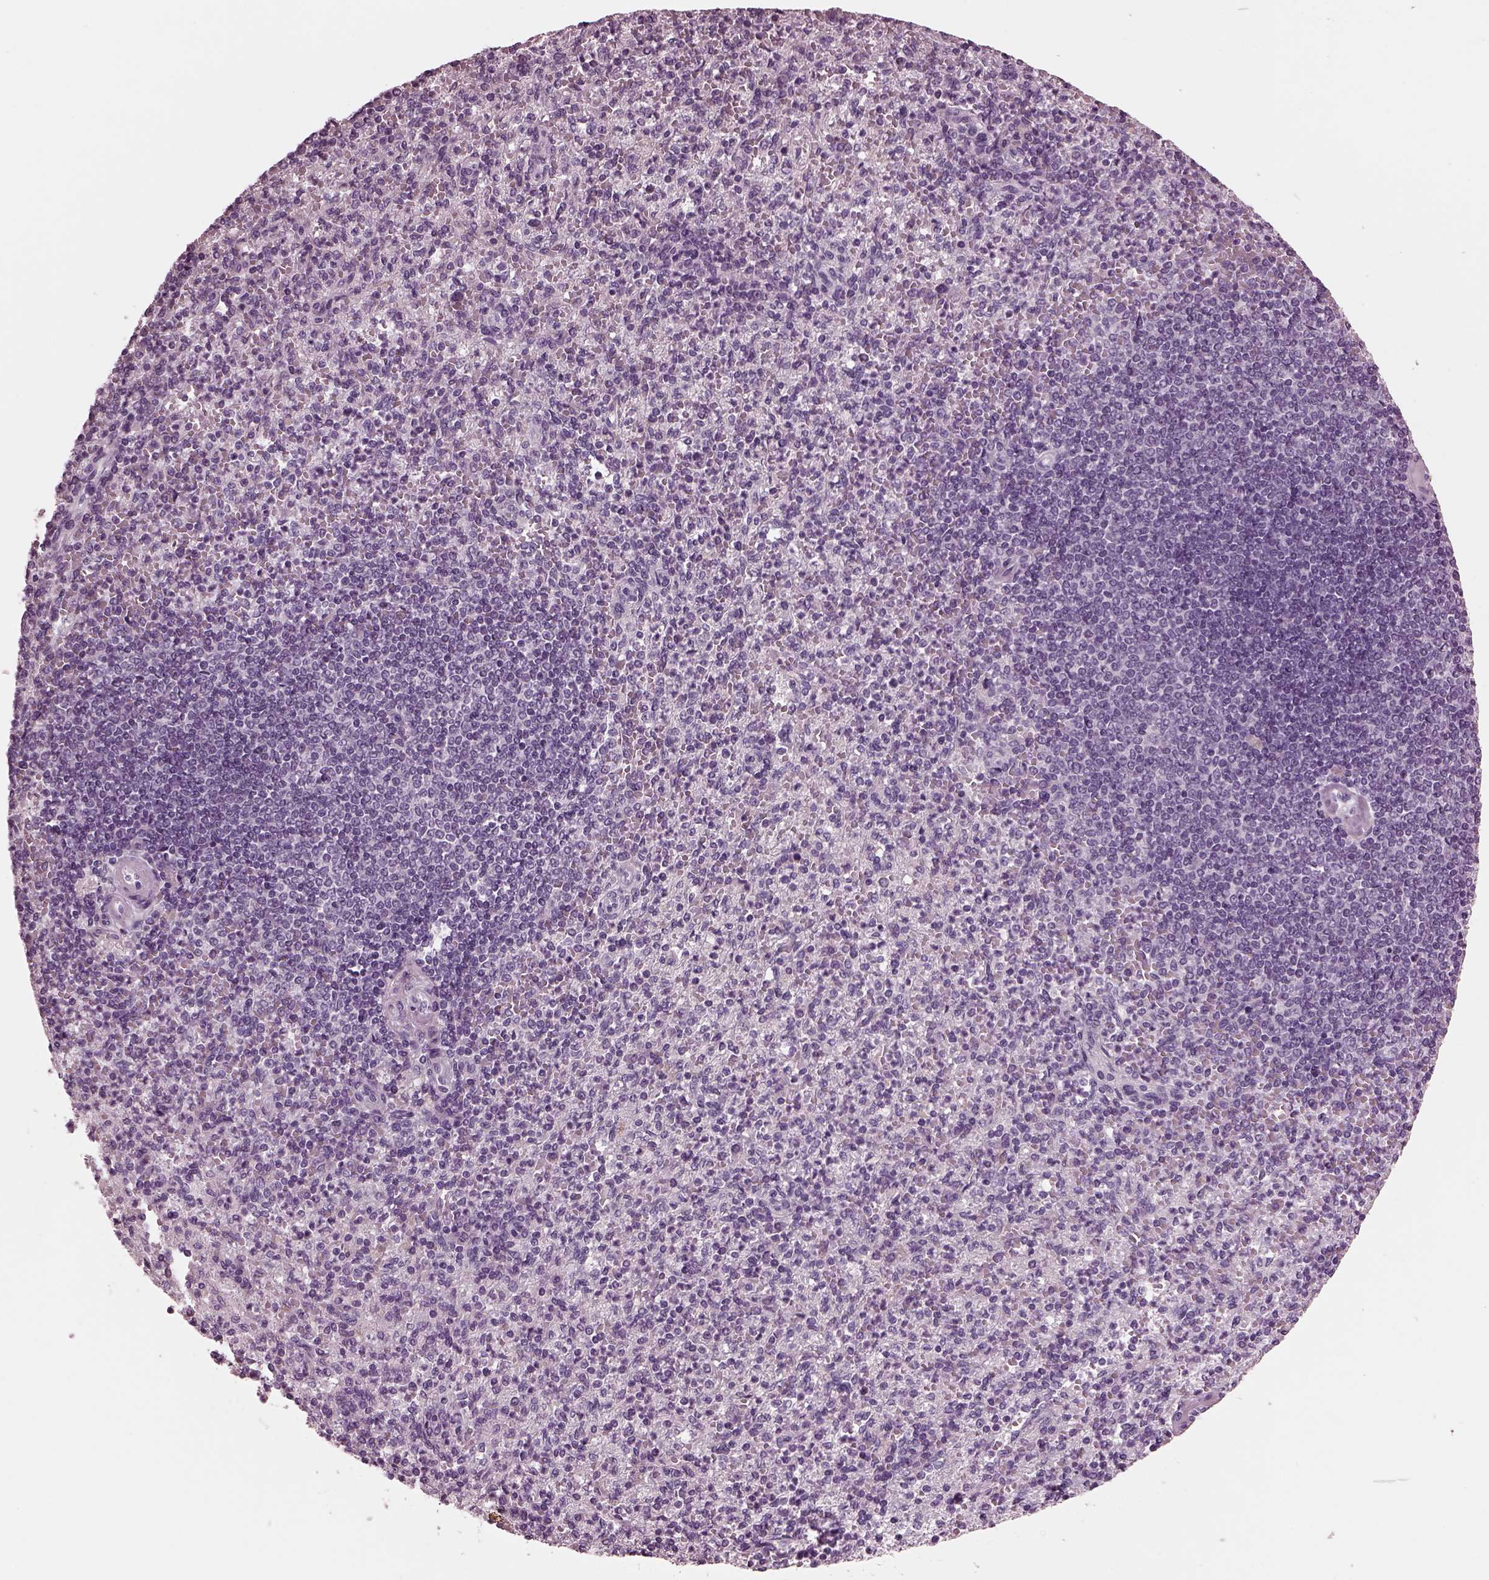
{"staining": {"intensity": "negative", "quantity": "none", "location": "none"}, "tissue": "spleen", "cell_type": "Cells in red pulp", "image_type": "normal", "snomed": [{"axis": "morphology", "description": "Normal tissue, NOS"}, {"axis": "topography", "description": "Spleen"}], "caption": "An immunohistochemistry (IHC) histopathology image of benign spleen is shown. There is no staining in cells in red pulp of spleen. Nuclei are stained in blue.", "gene": "MIB2", "patient": {"sex": "female", "age": 74}}